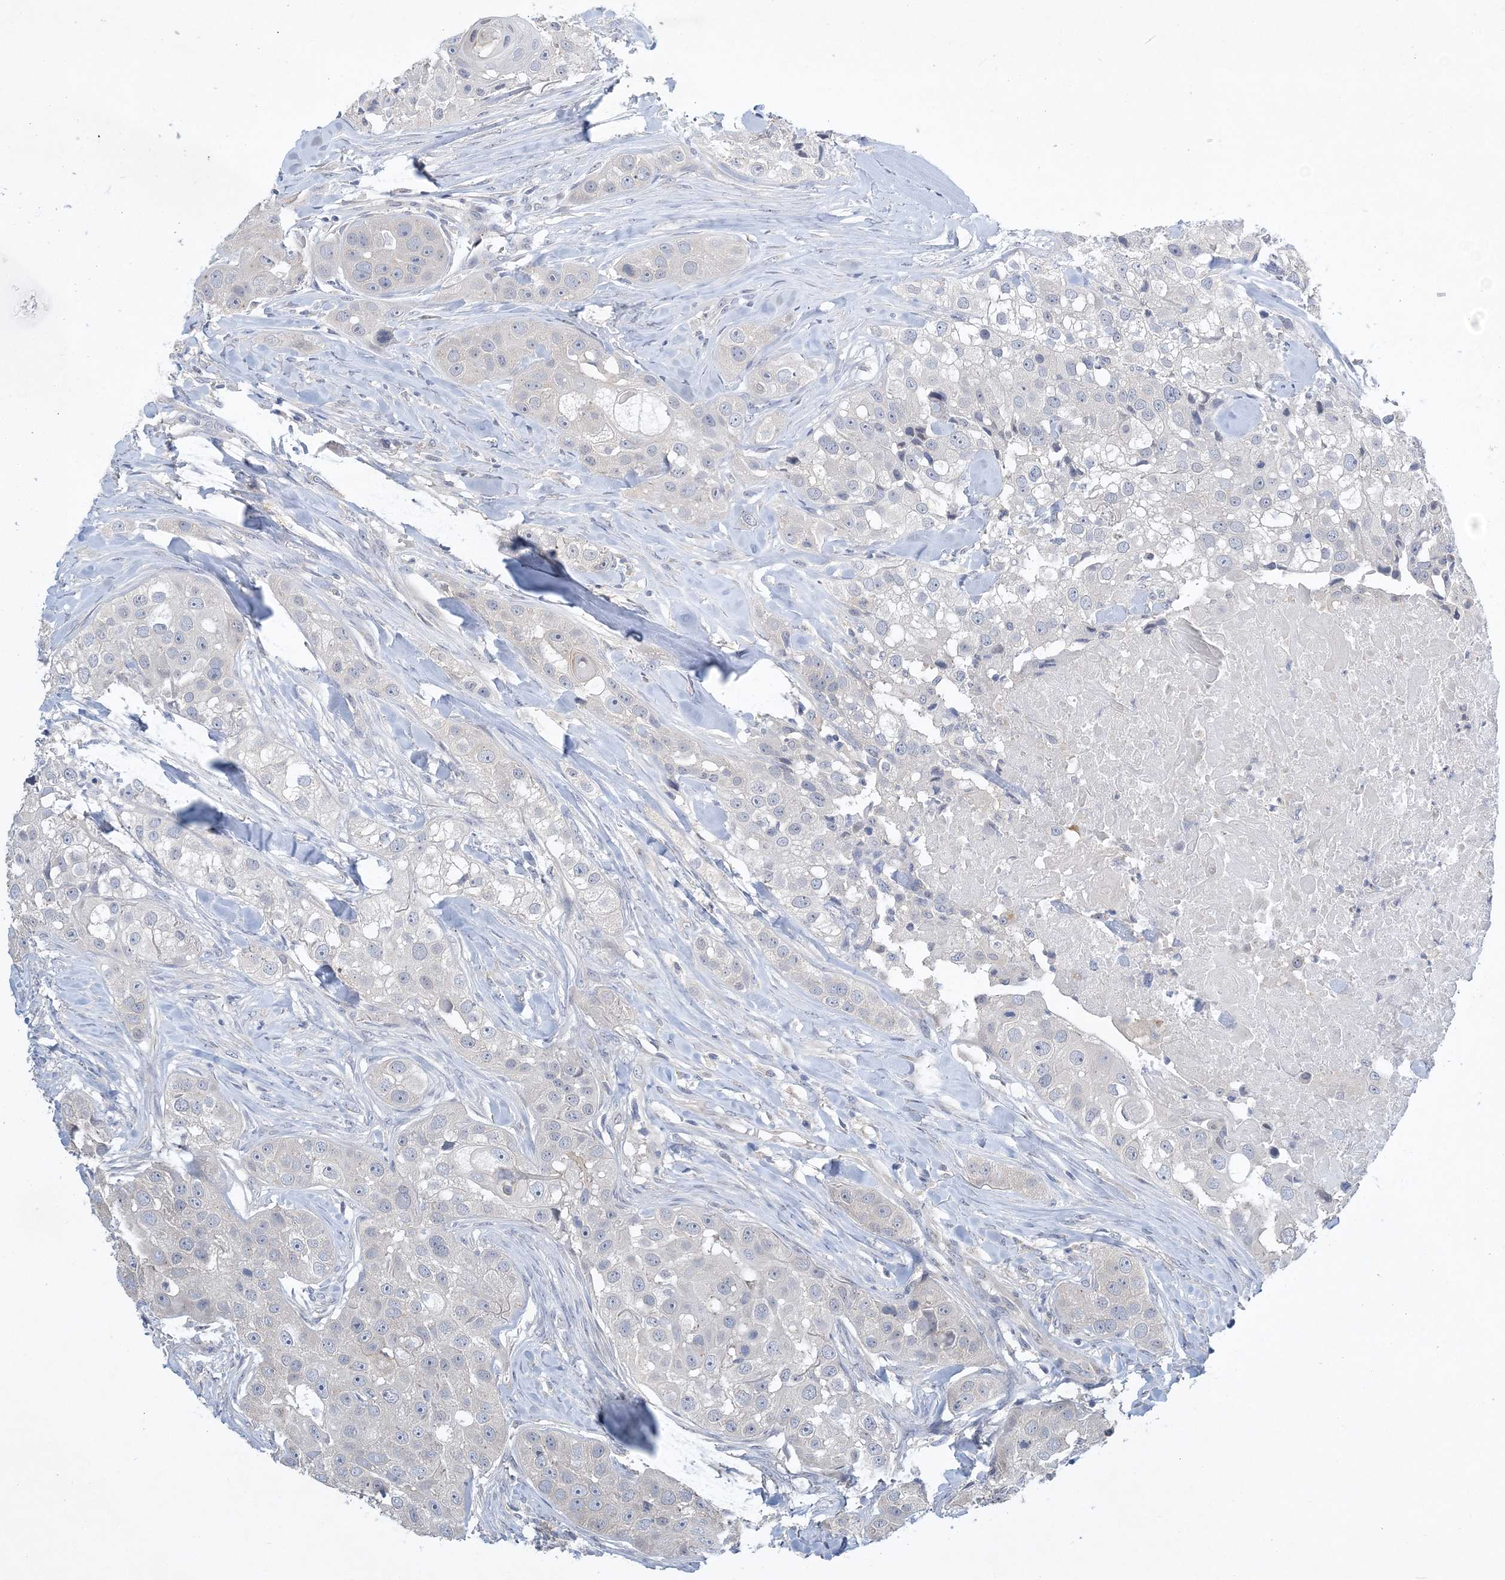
{"staining": {"intensity": "negative", "quantity": "none", "location": "none"}, "tissue": "head and neck cancer", "cell_type": "Tumor cells", "image_type": "cancer", "snomed": [{"axis": "morphology", "description": "Normal tissue, NOS"}, {"axis": "morphology", "description": "Squamous cell carcinoma, NOS"}, {"axis": "topography", "description": "Skeletal muscle"}, {"axis": "topography", "description": "Head-Neck"}], "caption": "IHC histopathology image of head and neck cancer (squamous cell carcinoma) stained for a protein (brown), which reveals no positivity in tumor cells.", "gene": "ANKRD35", "patient": {"sex": "male", "age": 51}}